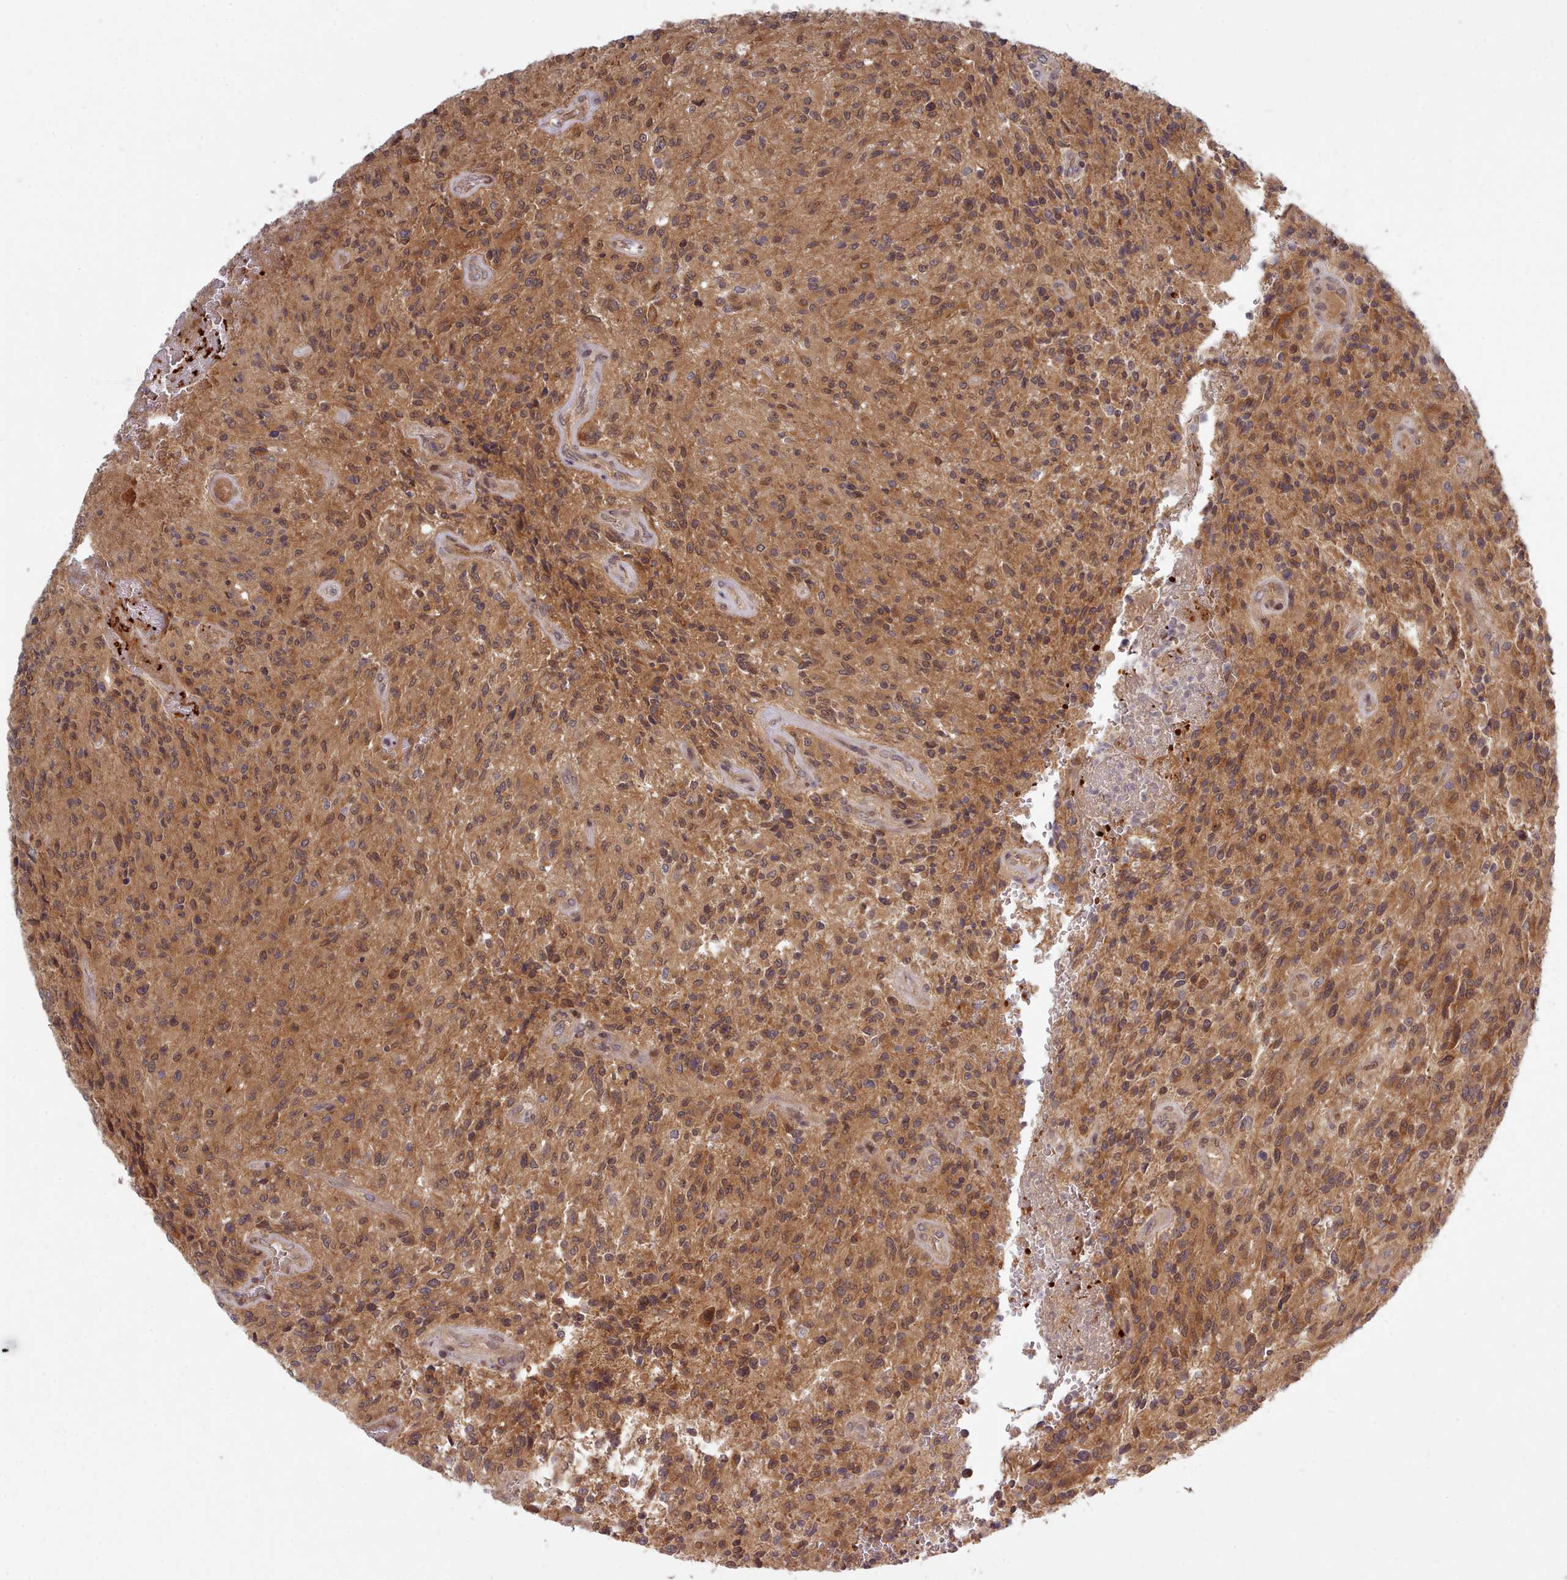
{"staining": {"intensity": "moderate", "quantity": ">75%", "location": "cytoplasmic/membranous"}, "tissue": "glioma", "cell_type": "Tumor cells", "image_type": "cancer", "snomed": [{"axis": "morphology", "description": "Normal tissue, NOS"}, {"axis": "morphology", "description": "Glioma, malignant, High grade"}, {"axis": "topography", "description": "Cerebral cortex"}], "caption": "Glioma was stained to show a protein in brown. There is medium levels of moderate cytoplasmic/membranous staining in about >75% of tumor cells. The protein of interest is stained brown, and the nuclei are stained in blue (DAB IHC with brightfield microscopy, high magnification).", "gene": "UBE2G1", "patient": {"sex": "male", "age": 56}}